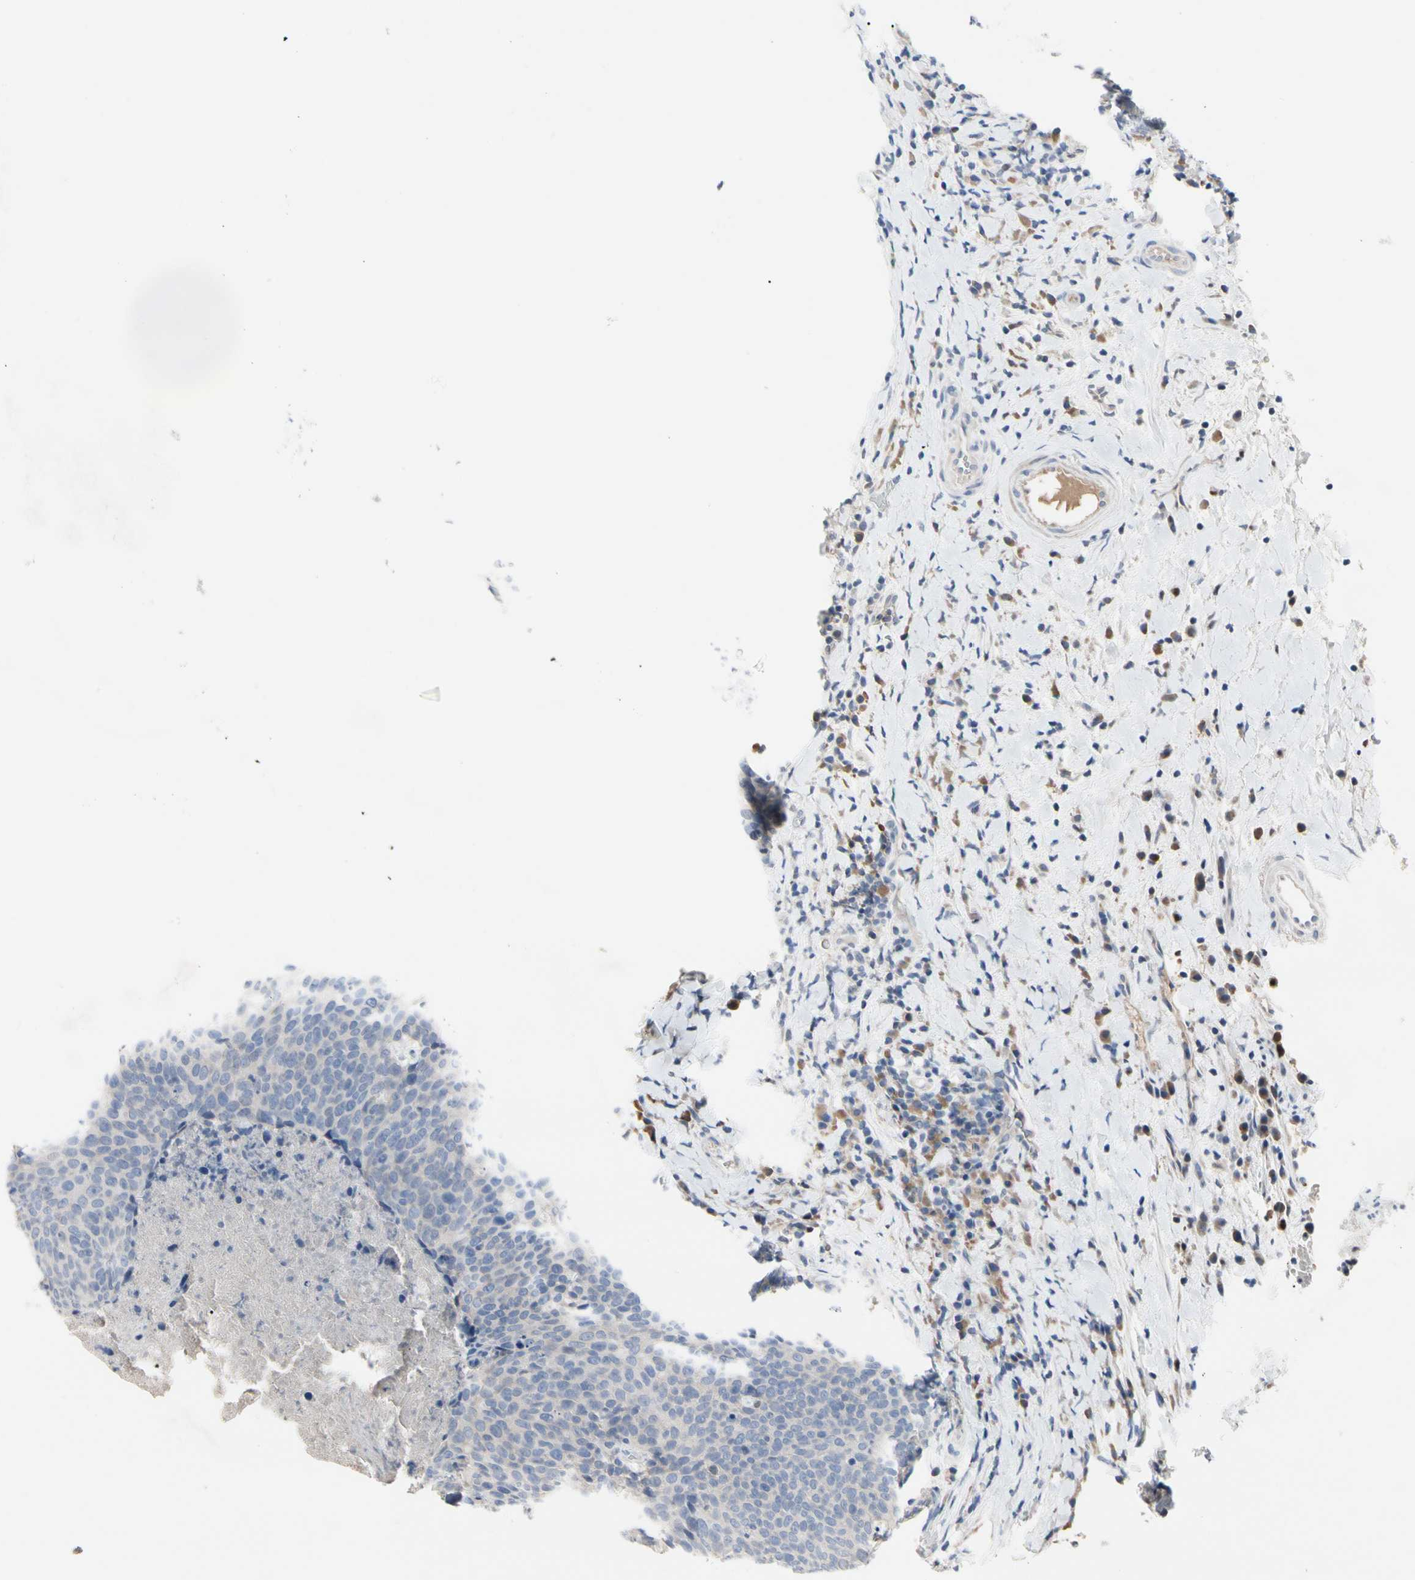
{"staining": {"intensity": "negative", "quantity": "none", "location": "none"}, "tissue": "head and neck cancer", "cell_type": "Tumor cells", "image_type": "cancer", "snomed": [{"axis": "morphology", "description": "Squamous cell carcinoma, NOS"}, {"axis": "morphology", "description": "Squamous cell carcinoma, metastatic, NOS"}, {"axis": "topography", "description": "Lymph node"}, {"axis": "topography", "description": "Head-Neck"}], "caption": "An immunohistochemistry micrograph of head and neck cancer is shown. There is no staining in tumor cells of head and neck cancer.", "gene": "ECRG4", "patient": {"sex": "male", "age": 62}}